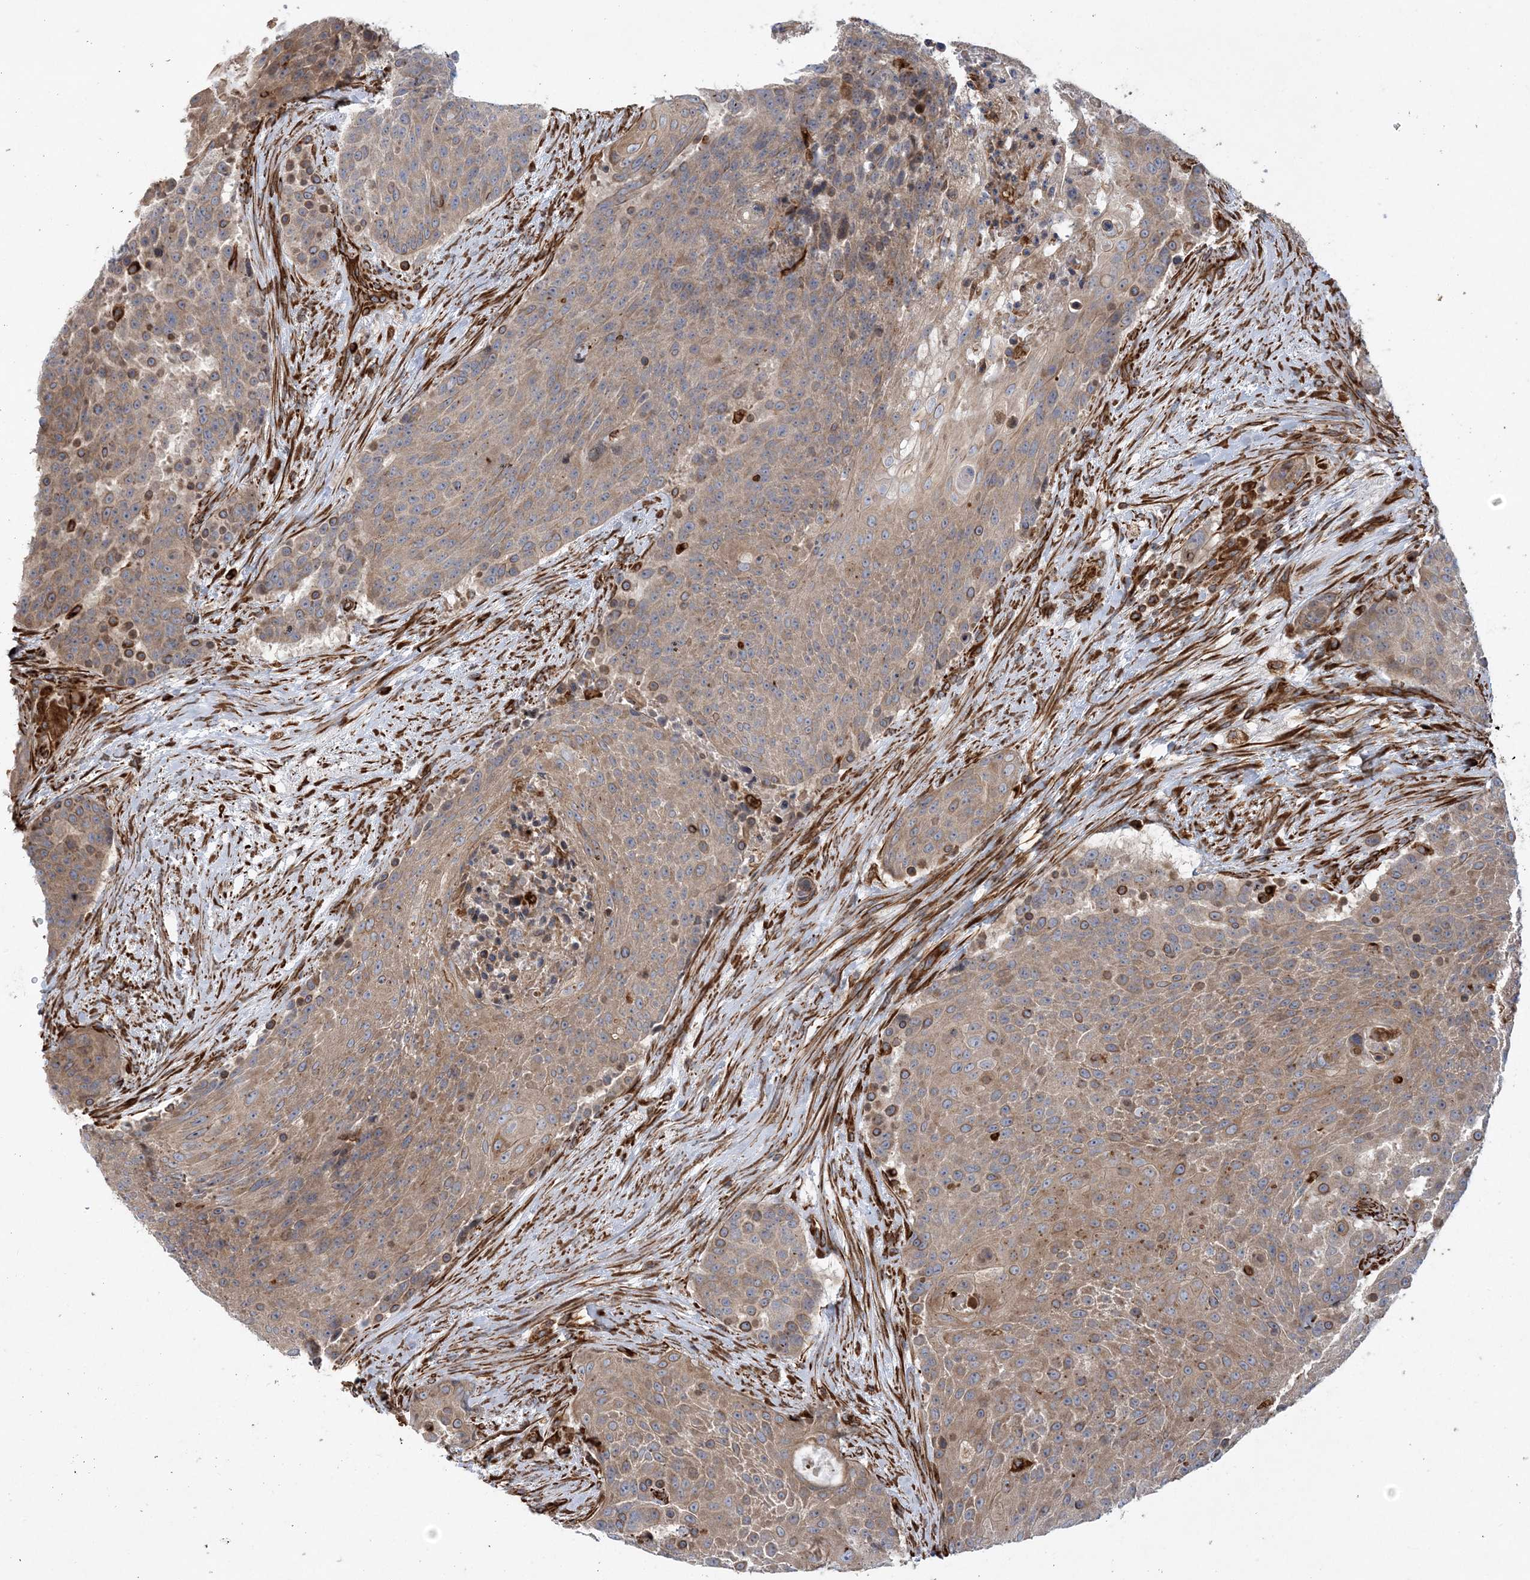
{"staining": {"intensity": "moderate", "quantity": ">75%", "location": "cytoplasmic/membranous"}, "tissue": "urothelial cancer", "cell_type": "Tumor cells", "image_type": "cancer", "snomed": [{"axis": "morphology", "description": "Urothelial carcinoma, High grade"}, {"axis": "topography", "description": "Urinary bladder"}], "caption": "The micrograph demonstrates a brown stain indicating the presence of a protein in the cytoplasmic/membranous of tumor cells in urothelial cancer.", "gene": "FAM114A2", "patient": {"sex": "female", "age": 63}}